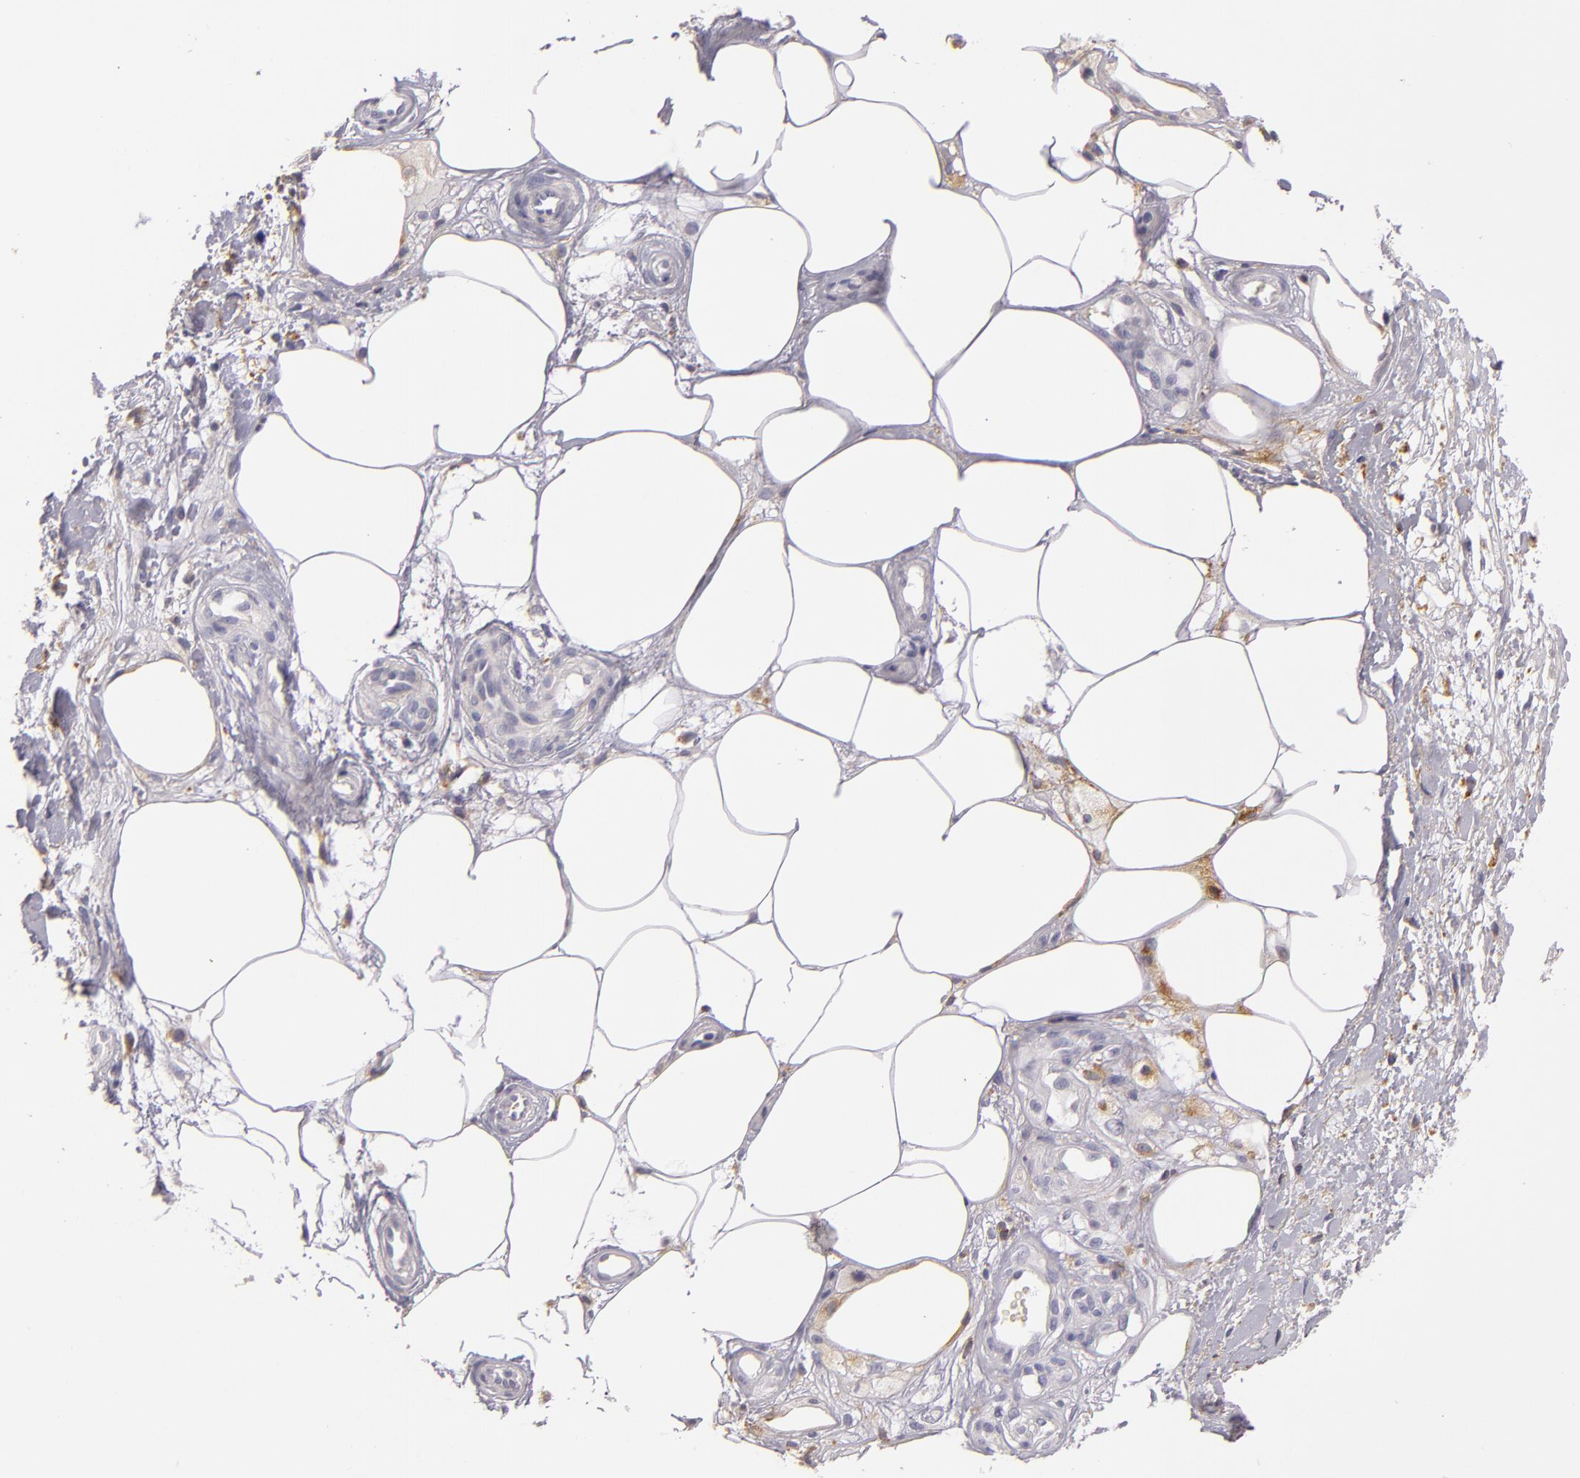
{"staining": {"intensity": "negative", "quantity": "none", "location": "none"}, "tissue": "melanoma", "cell_type": "Tumor cells", "image_type": "cancer", "snomed": [{"axis": "morphology", "description": "Malignant melanoma, NOS"}, {"axis": "topography", "description": "Skin"}], "caption": "This histopathology image is of melanoma stained with immunohistochemistry (IHC) to label a protein in brown with the nuclei are counter-stained blue. There is no positivity in tumor cells.", "gene": "TLR8", "patient": {"sex": "female", "age": 85}}